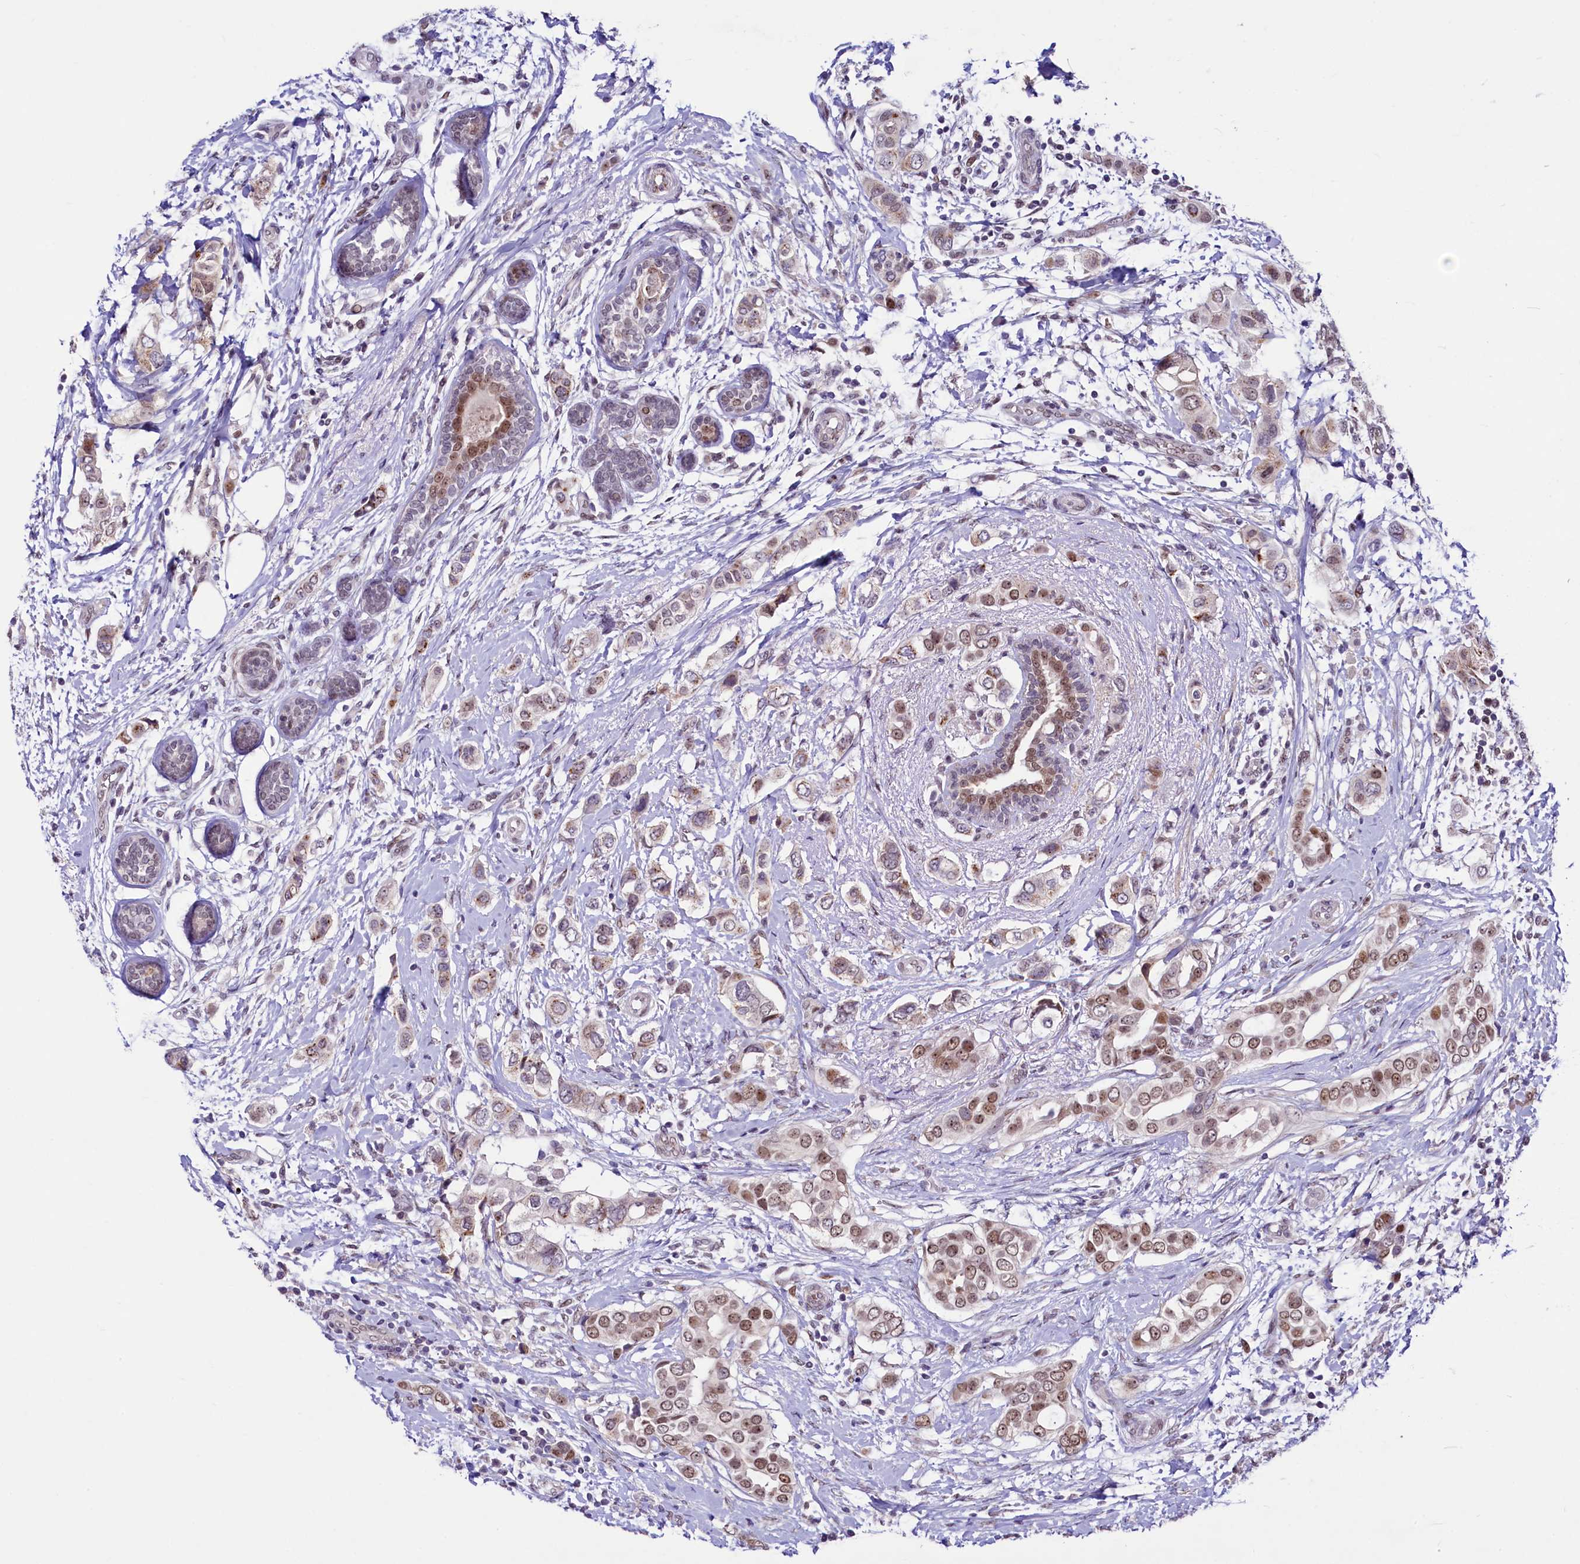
{"staining": {"intensity": "moderate", "quantity": ">75%", "location": "nuclear"}, "tissue": "breast cancer", "cell_type": "Tumor cells", "image_type": "cancer", "snomed": [{"axis": "morphology", "description": "Lobular carcinoma"}, {"axis": "topography", "description": "Breast"}], "caption": "Immunohistochemistry (IHC) (DAB (3,3'-diaminobenzidine)) staining of breast lobular carcinoma reveals moderate nuclear protein expression in about >75% of tumor cells.", "gene": "LEUTX", "patient": {"sex": "female", "age": 51}}